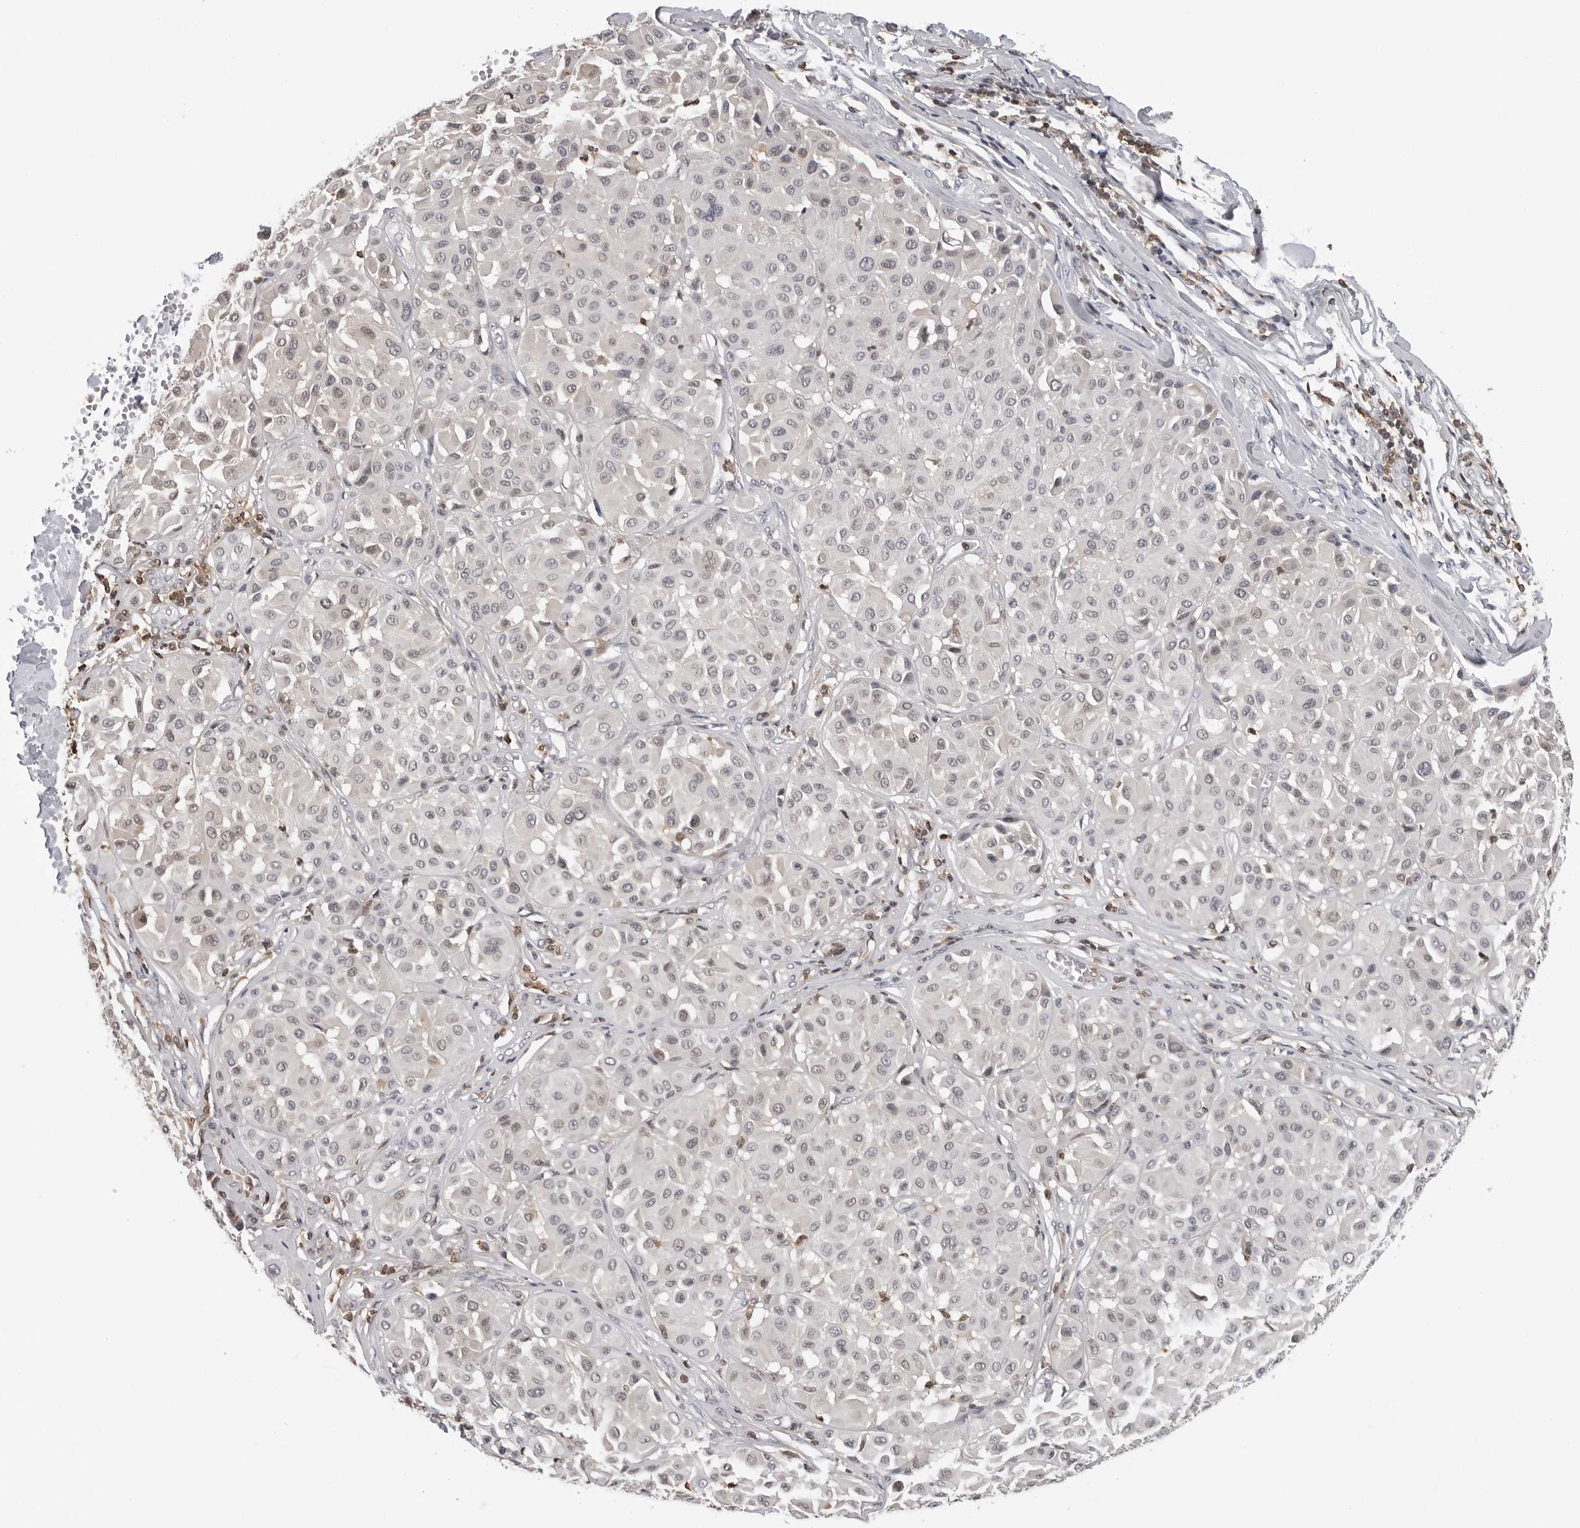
{"staining": {"intensity": "negative", "quantity": "none", "location": "none"}, "tissue": "melanoma", "cell_type": "Tumor cells", "image_type": "cancer", "snomed": [{"axis": "morphology", "description": "Malignant melanoma, Metastatic site"}, {"axis": "topography", "description": "Soft tissue"}], "caption": "Tumor cells are negative for protein expression in human melanoma. (DAB (3,3'-diaminobenzidine) IHC with hematoxylin counter stain).", "gene": "HSPH1", "patient": {"sex": "male", "age": 41}}